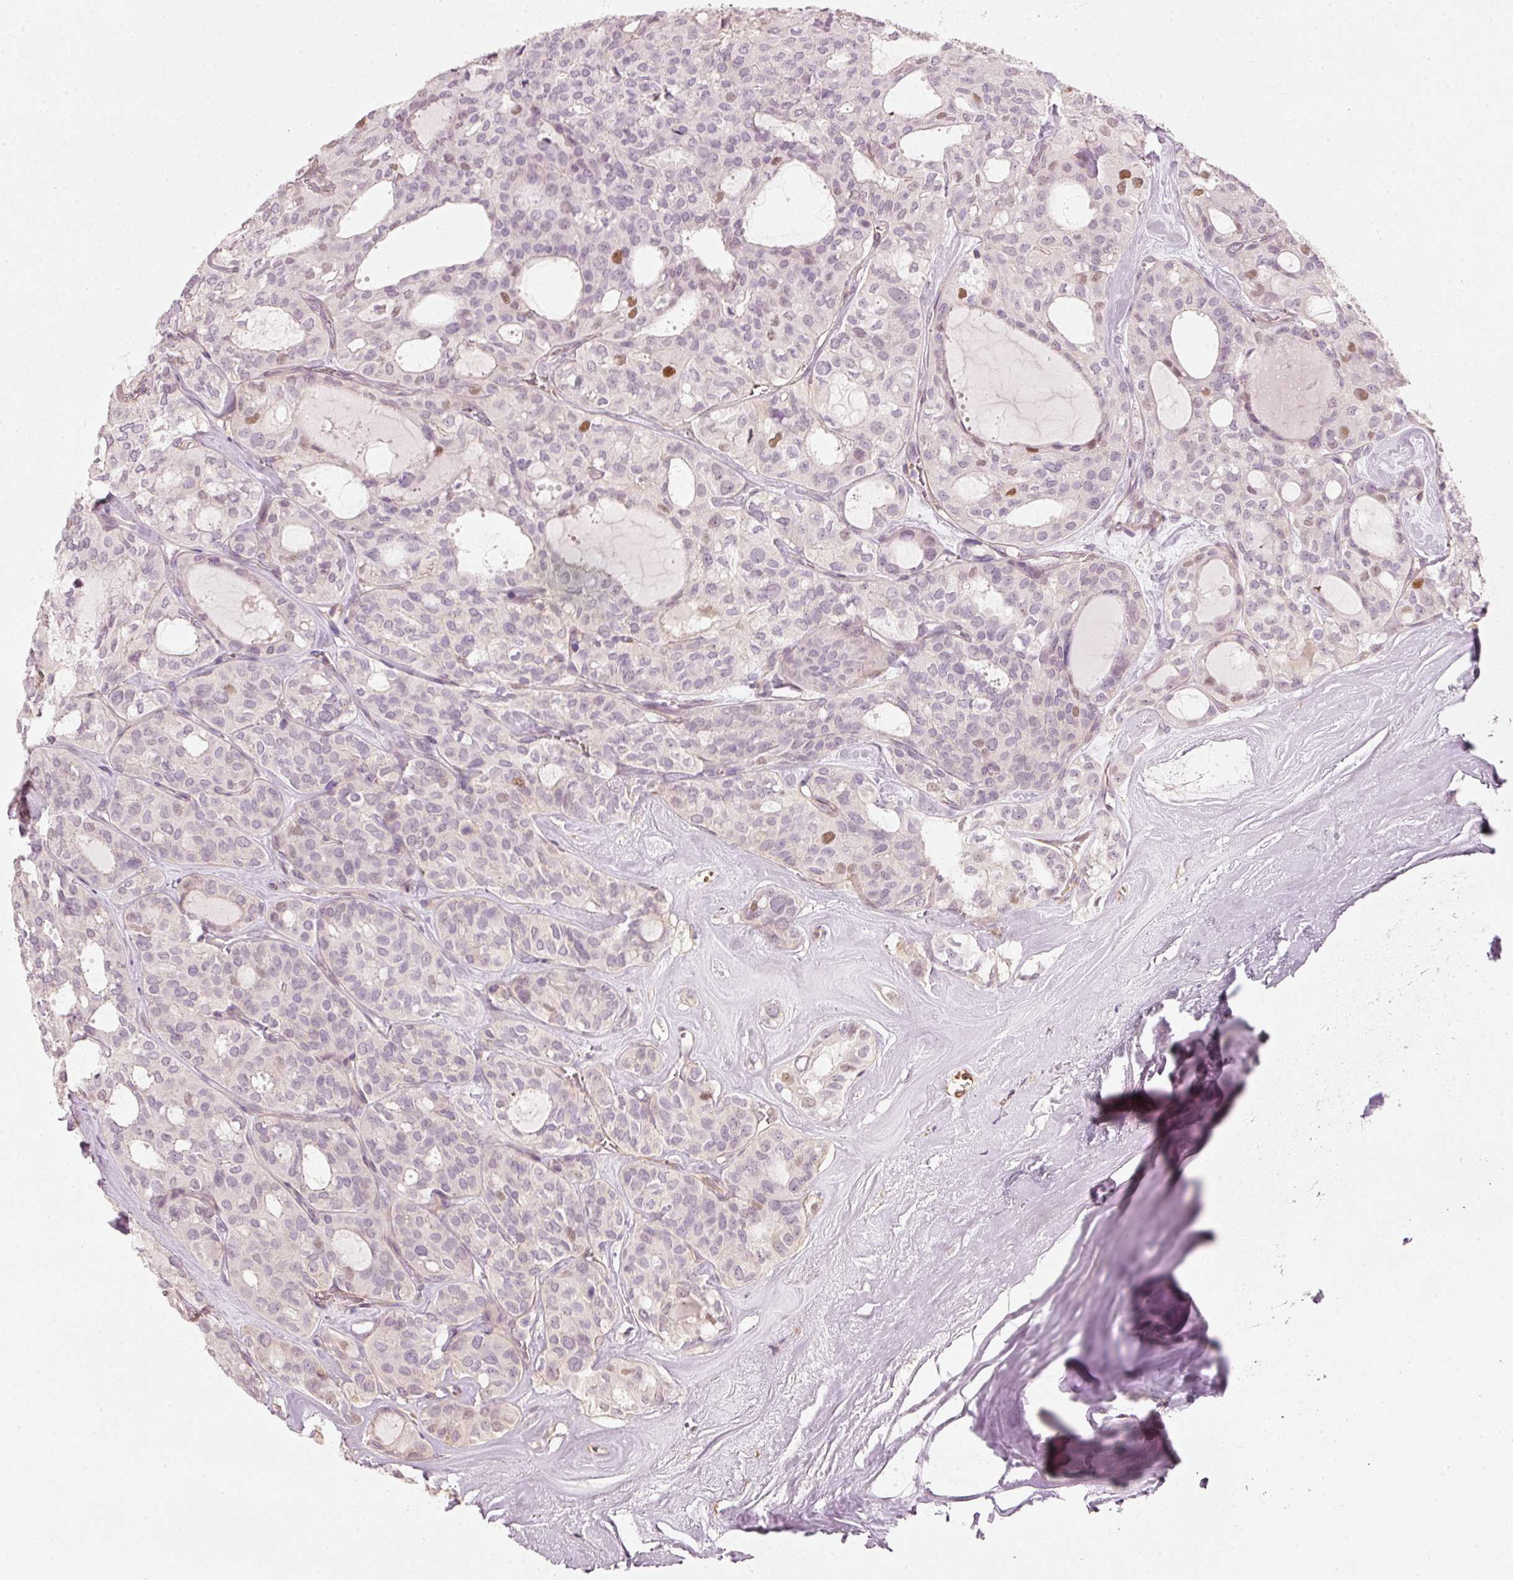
{"staining": {"intensity": "moderate", "quantity": "<25%", "location": "nuclear"}, "tissue": "thyroid cancer", "cell_type": "Tumor cells", "image_type": "cancer", "snomed": [{"axis": "morphology", "description": "Follicular adenoma carcinoma, NOS"}, {"axis": "topography", "description": "Thyroid gland"}], "caption": "Thyroid follicular adenoma carcinoma was stained to show a protein in brown. There is low levels of moderate nuclear expression in about <25% of tumor cells. (Stains: DAB (3,3'-diaminobenzidine) in brown, nuclei in blue, Microscopy: brightfield microscopy at high magnification).", "gene": "TREX2", "patient": {"sex": "male", "age": 75}}